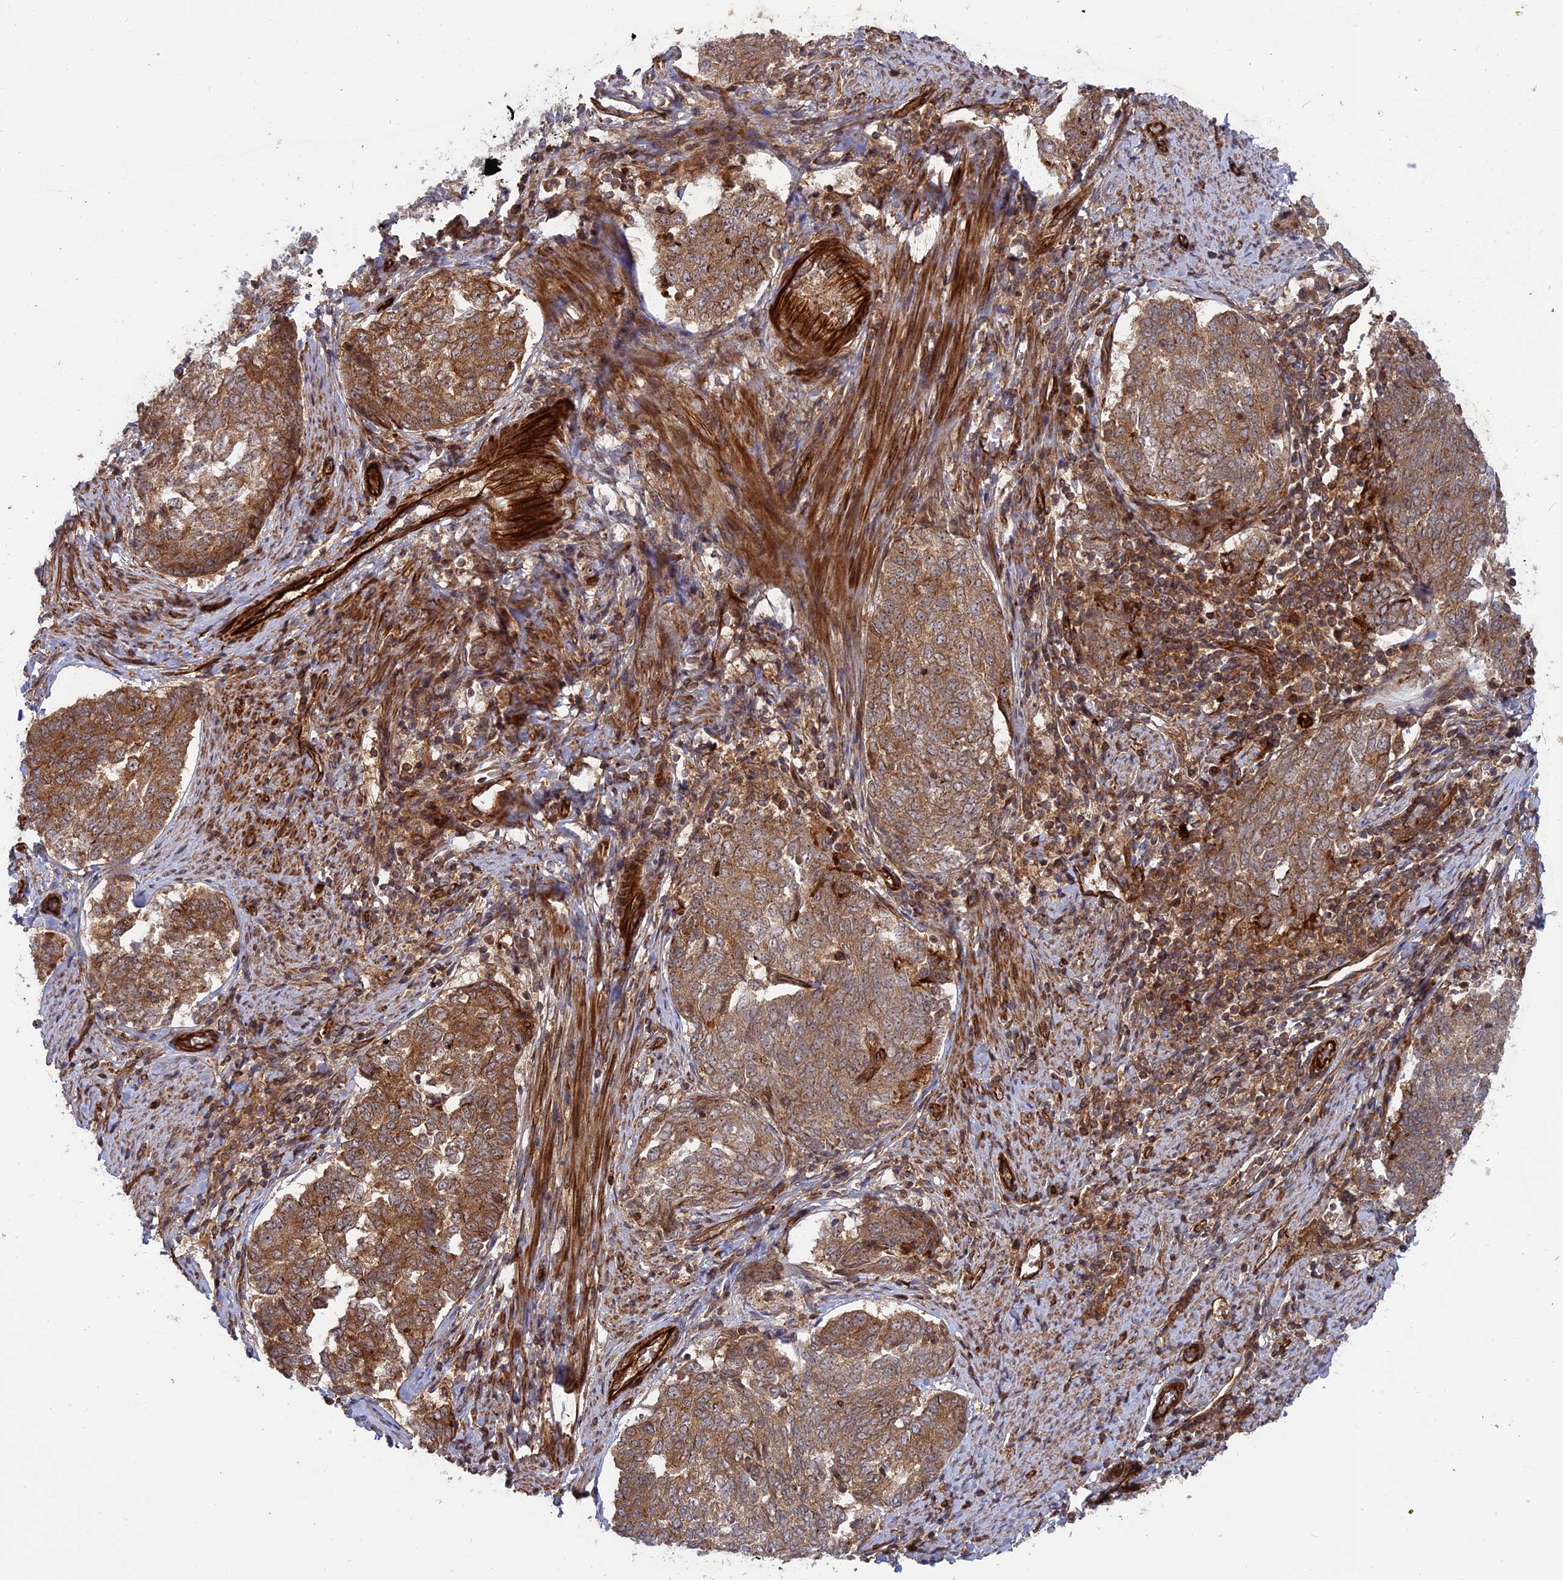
{"staining": {"intensity": "moderate", "quantity": ">75%", "location": "cytoplasmic/membranous"}, "tissue": "endometrial cancer", "cell_type": "Tumor cells", "image_type": "cancer", "snomed": [{"axis": "morphology", "description": "Adenocarcinoma, NOS"}, {"axis": "topography", "description": "Endometrium"}], "caption": "A high-resolution image shows immunohistochemistry staining of endometrial adenocarcinoma, which shows moderate cytoplasmic/membranous positivity in approximately >75% of tumor cells. Immunohistochemistry (ihc) stains the protein in brown and the nuclei are stained blue.", "gene": "PHLDB3", "patient": {"sex": "female", "age": 80}}